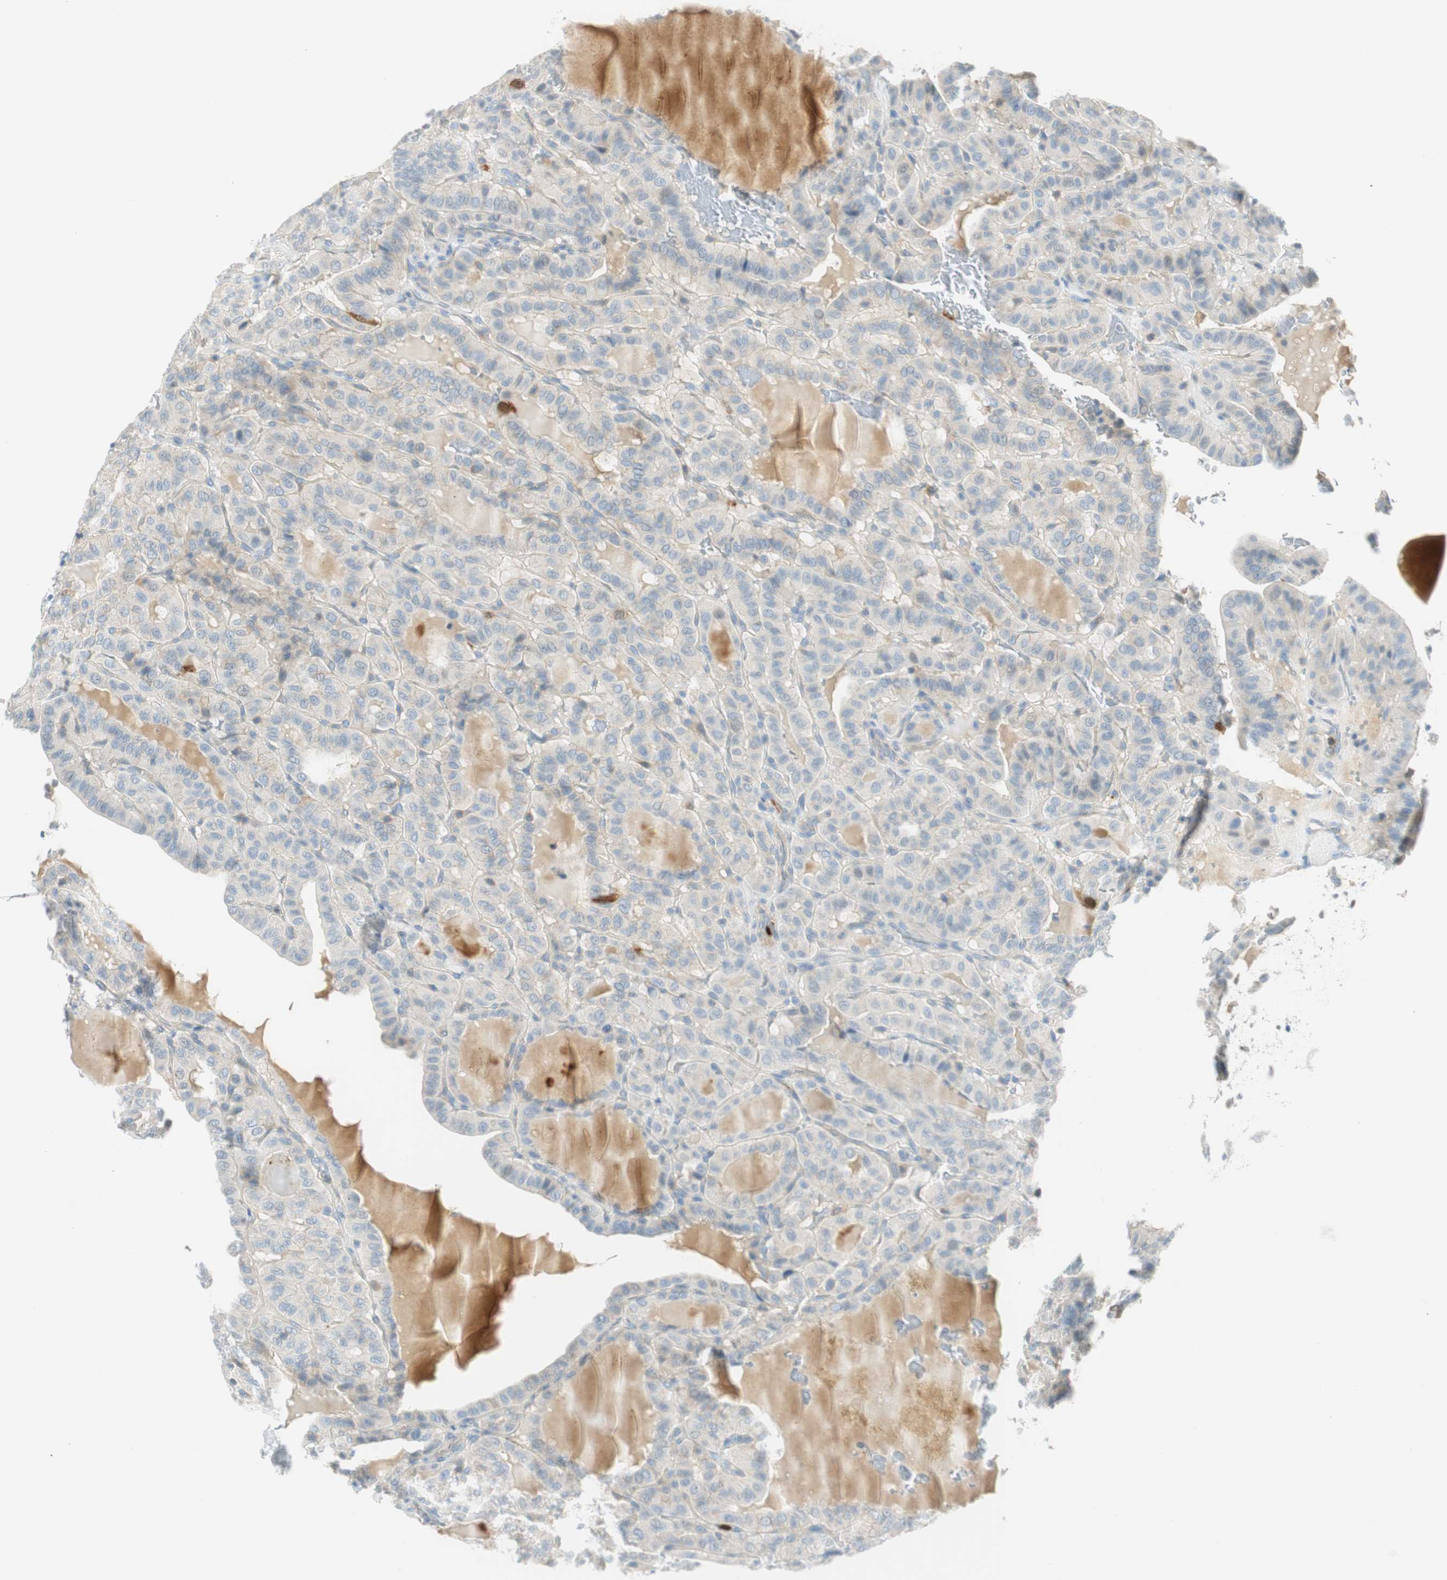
{"staining": {"intensity": "negative", "quantity": "none", "location": "none"}, "tissue": "thyroid cancer", "cell_type": "Tumor cells", "image_type": "cancer", "snomed": [{"axis": "morphology", "description": "Papillary adenocarcinoma, NOS"}, {"axis": "topography", "description": "Thyroid gland"}], "caption": "An IHC image of thyroid cancer (papillary adenocarcinoma) is shown. There is no staining in tumor cells of thyroid cancer (papillary adenocarcinoma).", "gene": "PTTG1", "patient": {"sex": "male", "age": 77}}